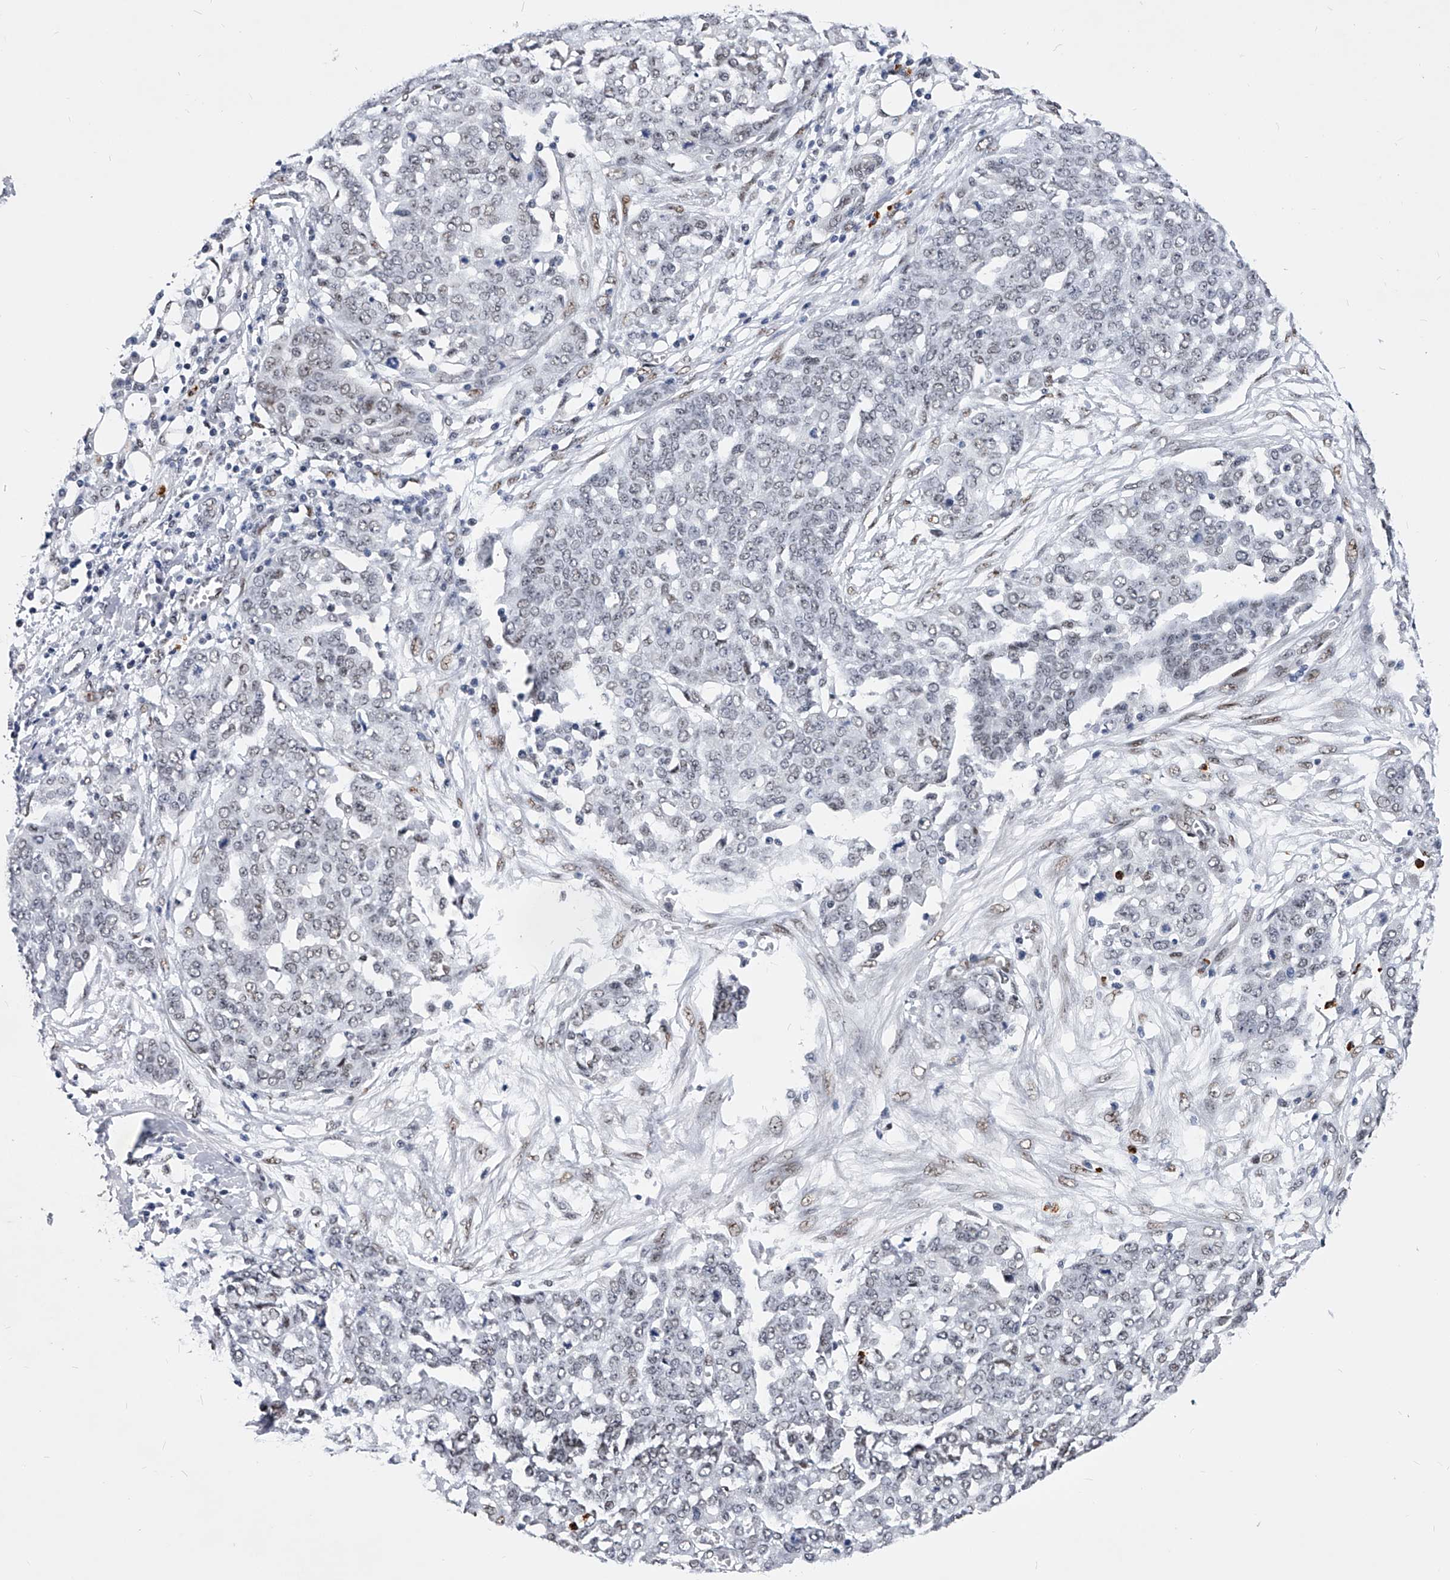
{"staining": {"intensity": "negative", "quantity": "none", "location": "none"}, "tissue": "ovarian cancer", "cell_type": "Tumor cells", "image_type": "cancer", "snomed": [{"axis": "morphology", "description": "Cystadenocarcinoma, serous, NOS"}, {"axis": "topography", "description": "Soft tissue"}, {"axis": "topography", "description": "Ovary"}], "caption": "The photomicrograph reveals no staining of tumor cells in ovarian serous cystadenocarcinoma.", "gene": "TESK2", "patient": {"sex": "female", "age": 57}}